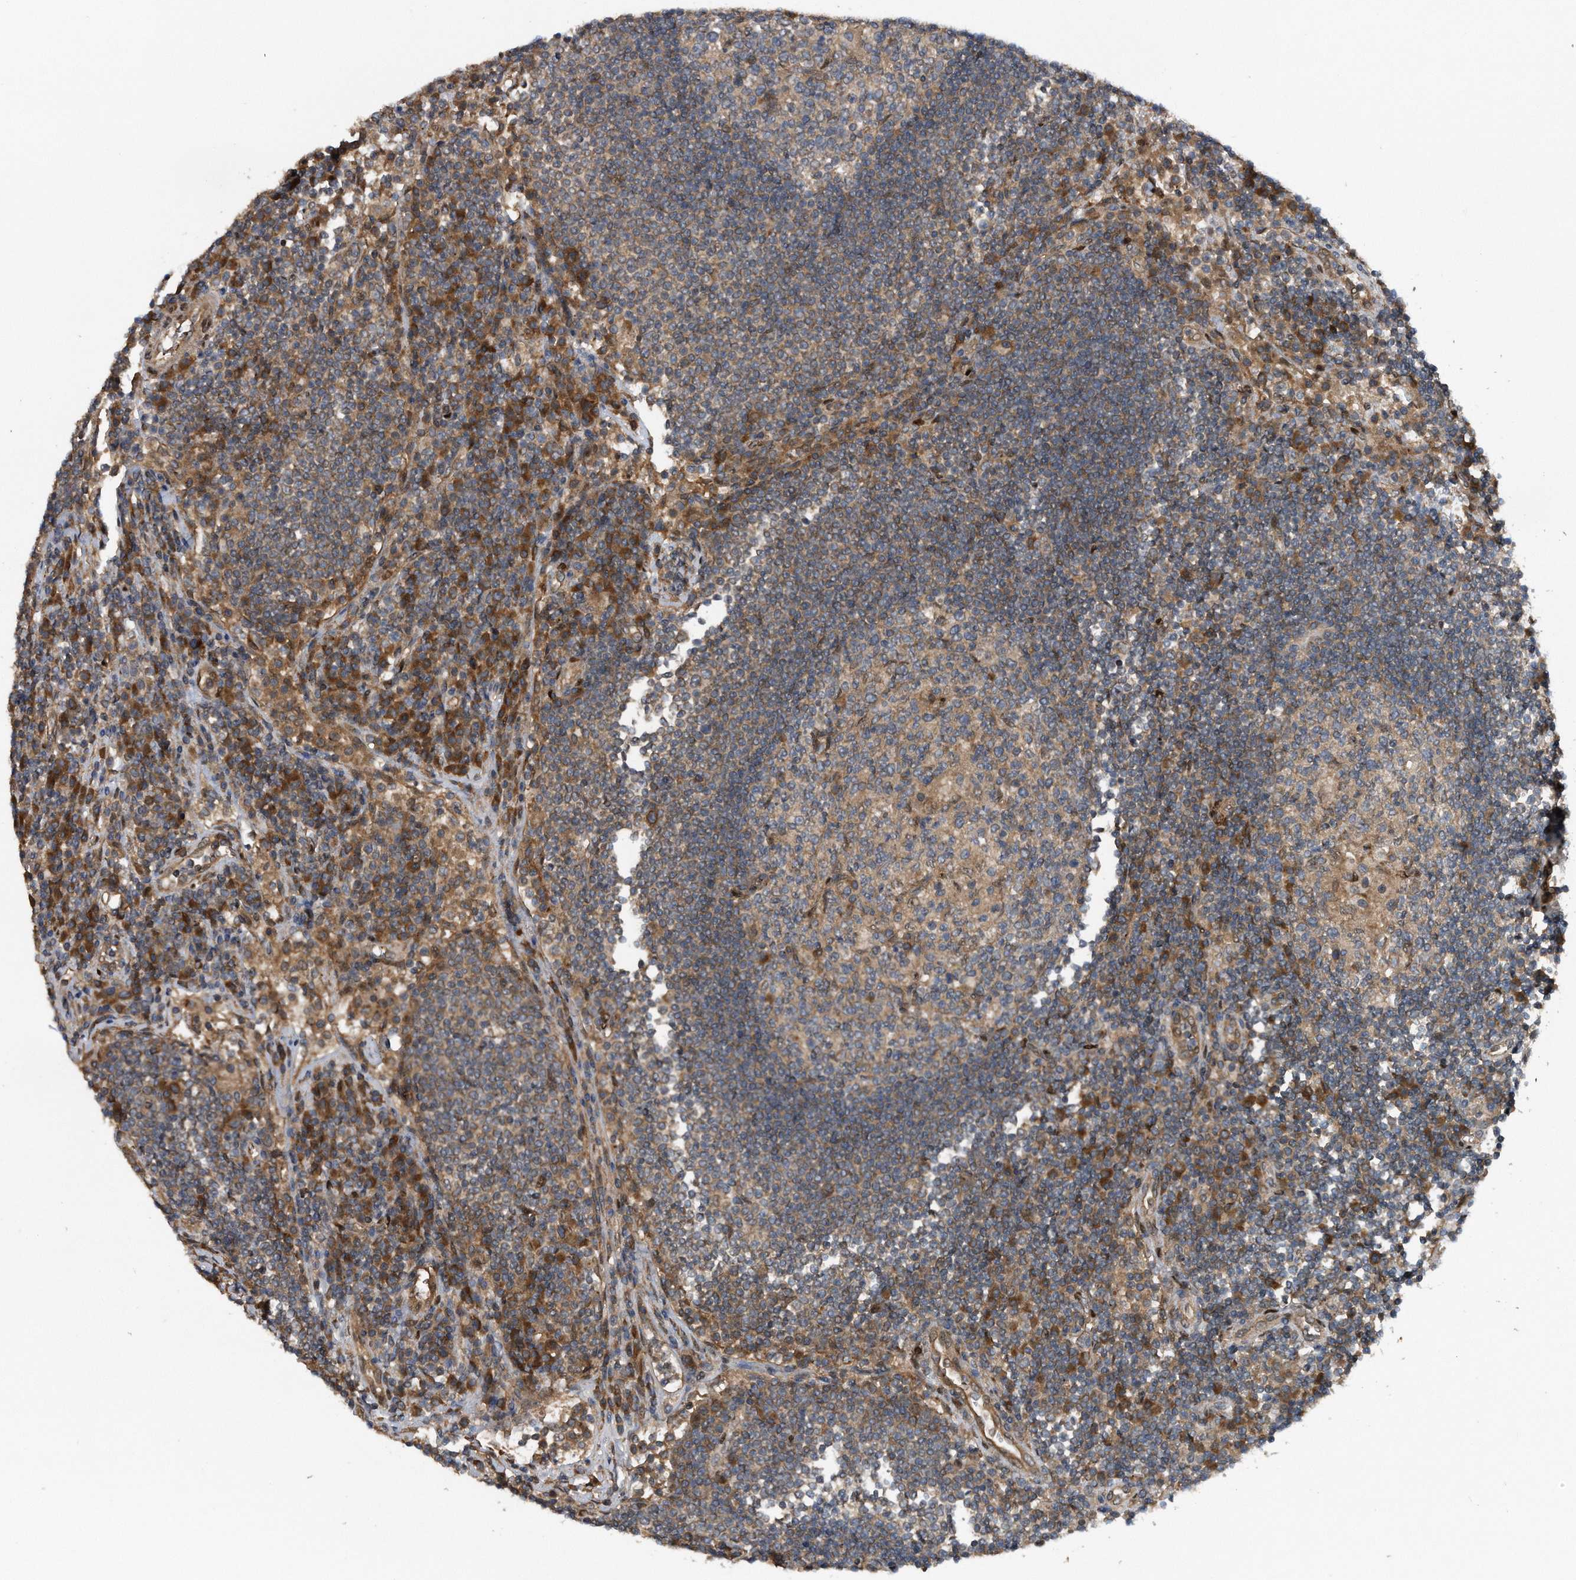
{"staining": {"intensity": "moderate", "quantity": "25%-75%", "location": "cytoplasmic/membranous"}, "tissue": "lymph node", "cell_type": "Germinal center cells", "image_type": "normal", "snomed": [{"axis": "morphology", "description": "Normal tissue, NOS"}, {"axis": "topography", "description": "Lymph node"}], "caption": "Protein staining reveals moderate cytoplasmic/membranous positivity in approximately 25%-75% of germinal center cells in normal lymph node. (Brightfield microscopy of DAB IHC at high magnification).", "gene": "ZNF79", "patient": {"sex": "female", "age": 53}}